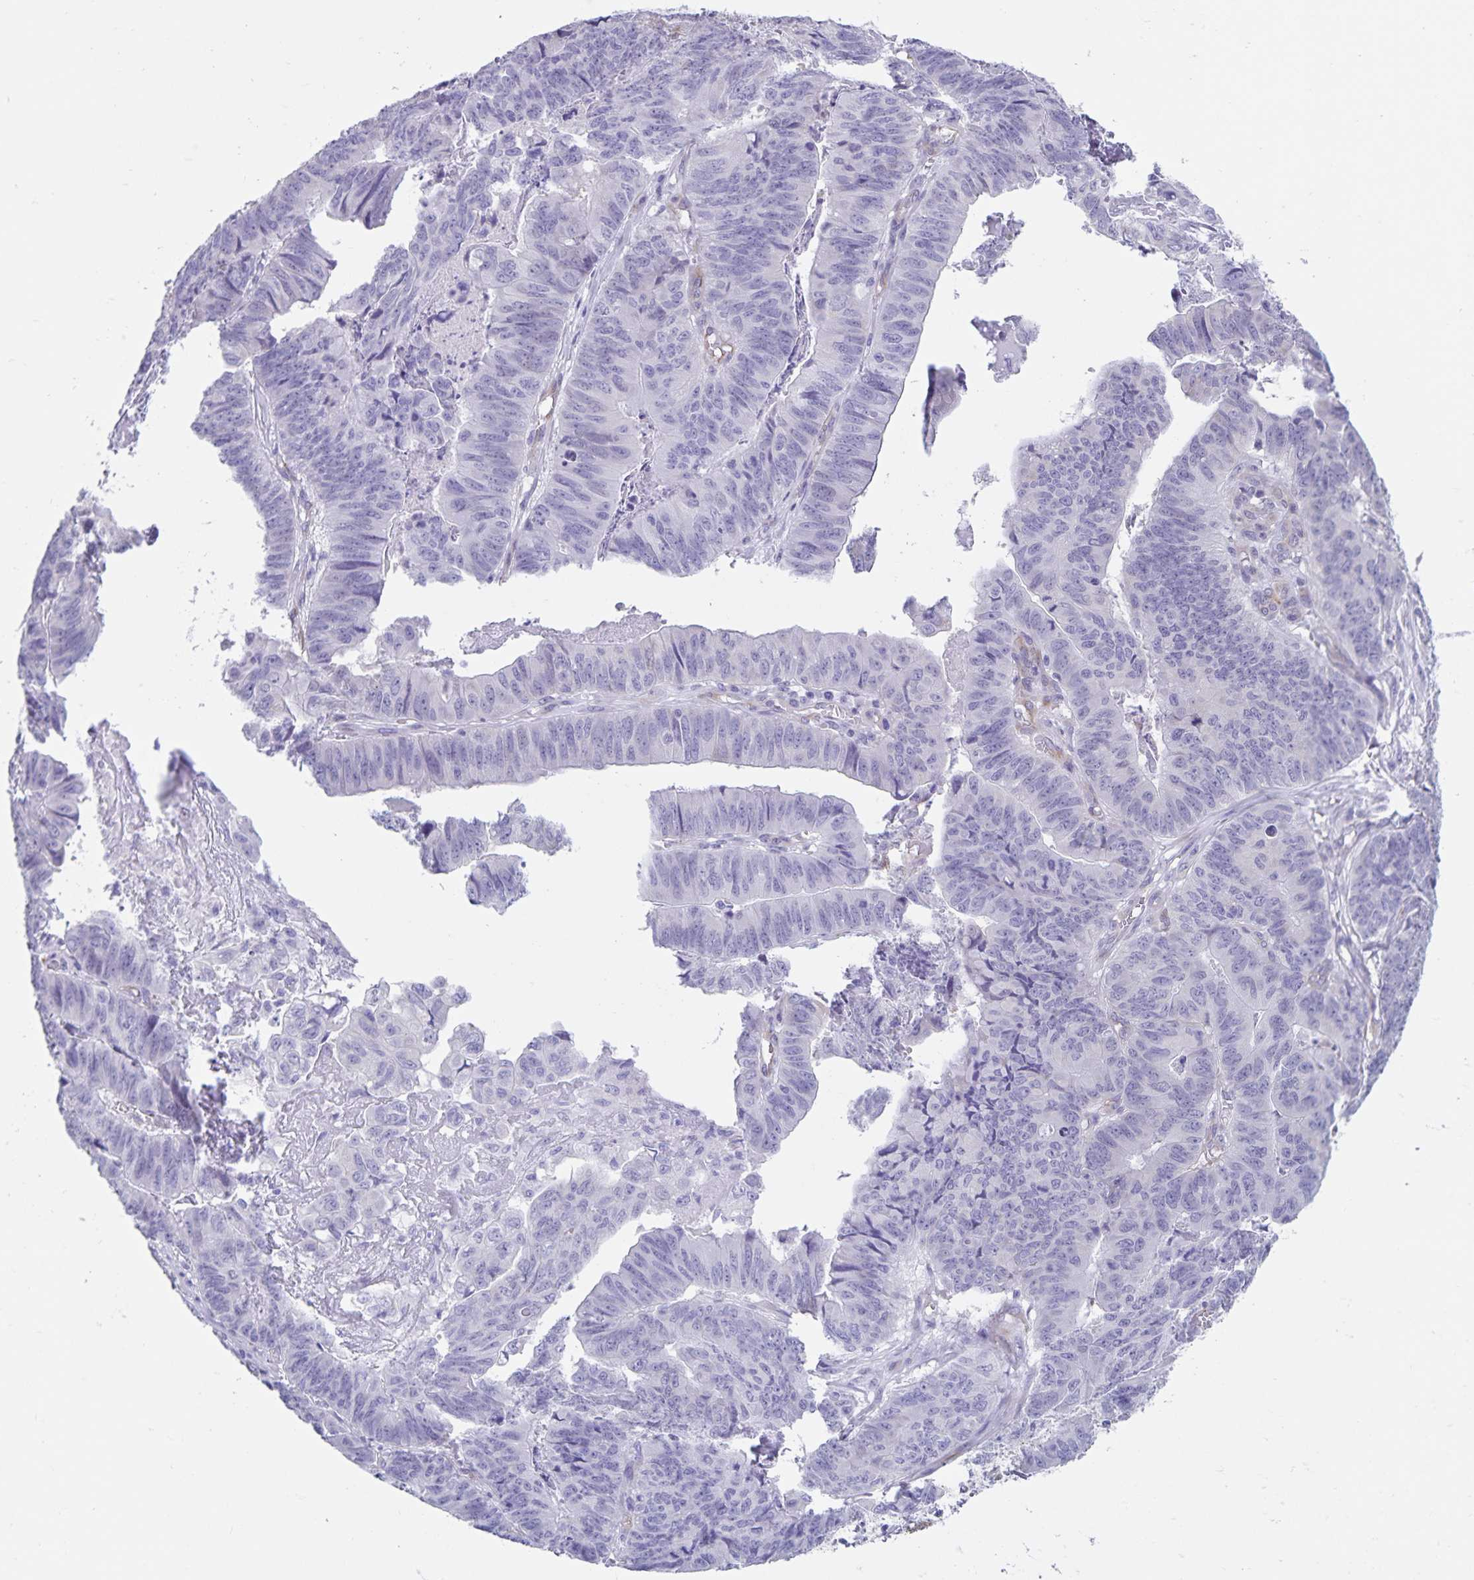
{"staining": {"intensity": "negative", "quantity": "none", "location": "none"}, "tissue": "stomach cancer", "cell_type": "Tumor cells", "image_type": "cancer", "snomed": [{"axis": "morphology", "description": "Adenocarcinoma, NOS"}, {"axis": "topography", "description": "Stomach, lower"}], "caption": "The micrograph exhibits no staining of tumor cells in stomach cancer (adenocarcinoma). (DAB IHC, high magnification).", "gene": "SYNM", "patient": {"sex": "male", "age": 77}}